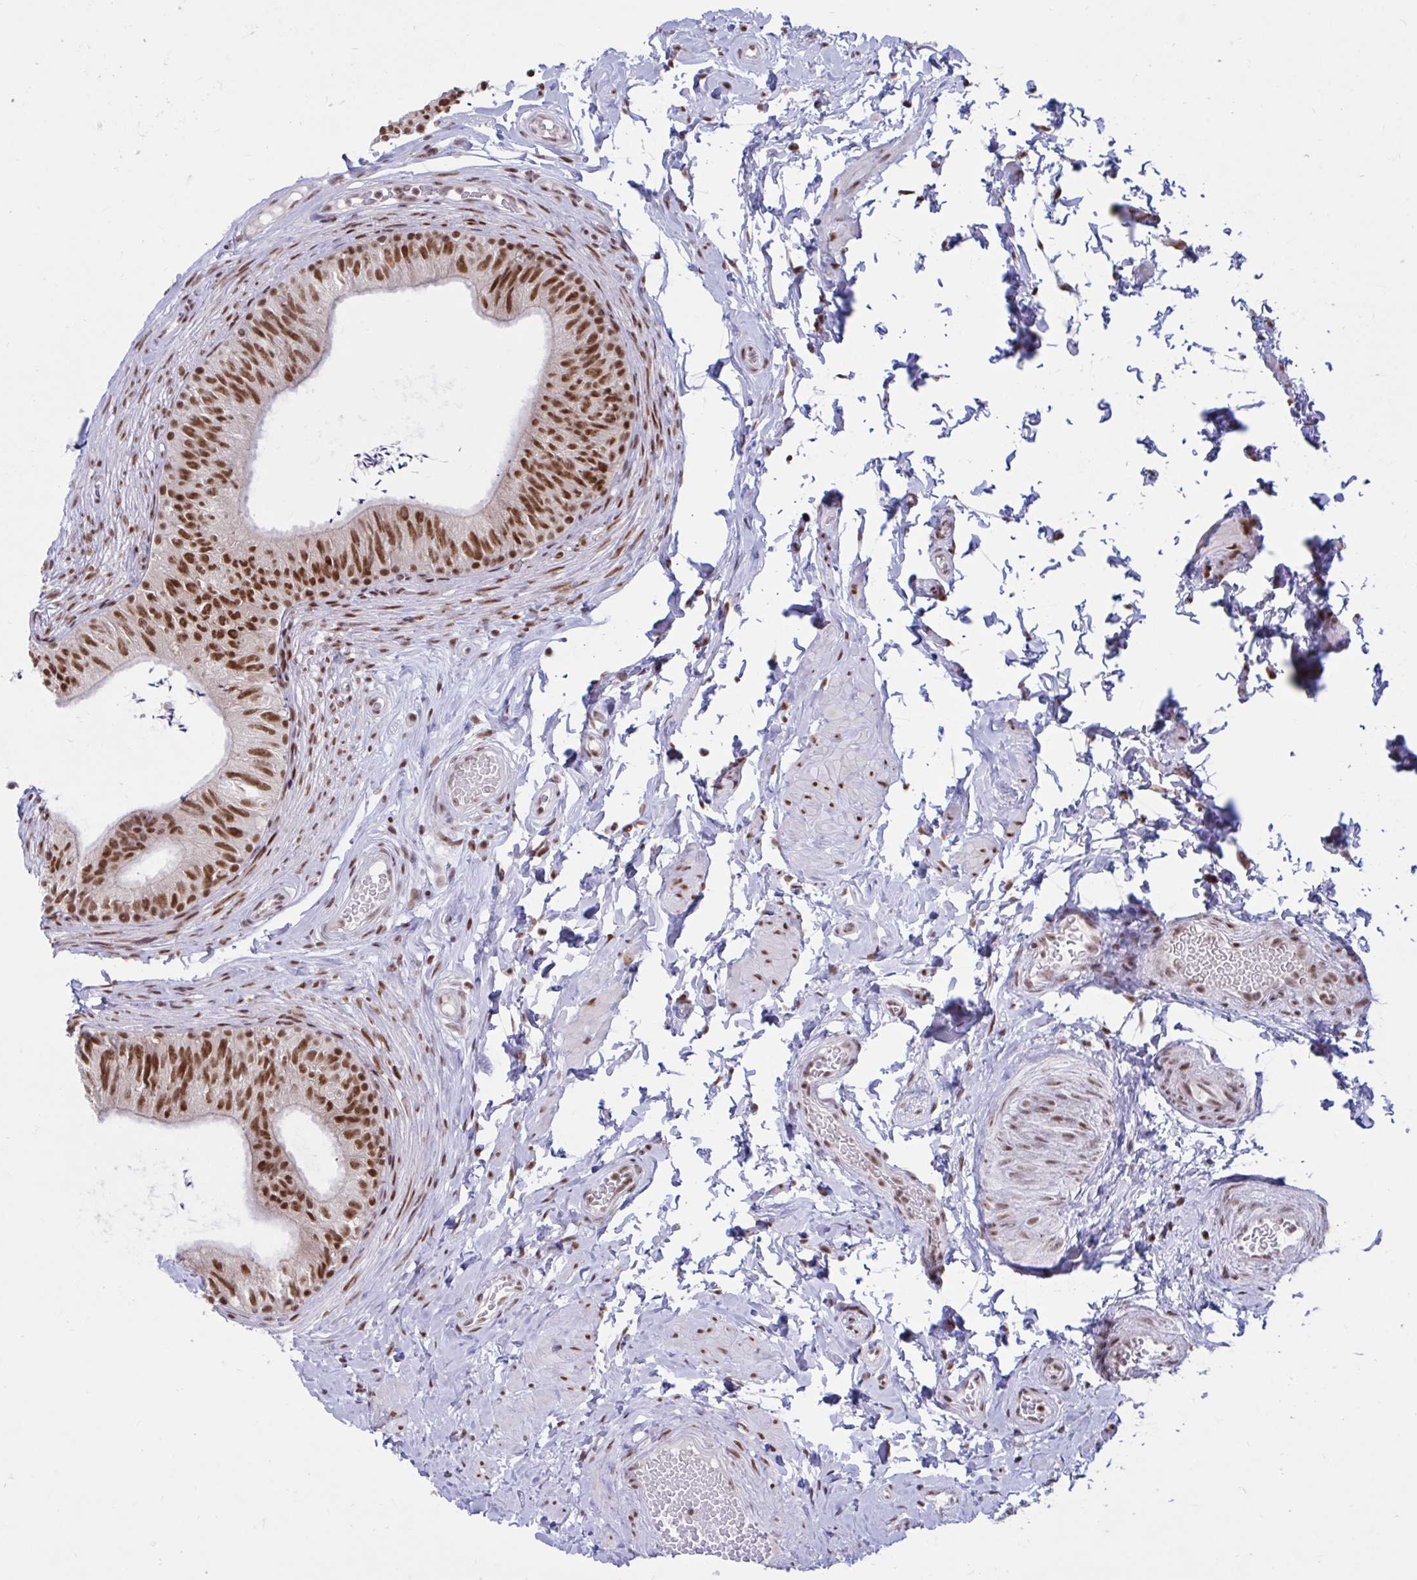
{"staining": {"intensity": "strong", "quantity": ">75%", "location": "nuclear"}, "tissue": "epididymis", "cell_type": "Glandular cells", "image_type": "normal", "snomed": [{"axis": "morphology", "description": "Normal tissue, NOS"}, {"axis": "topography", "description": "Epididymis, spermatic cord, NOS"}, {"axis": "topography", "description": "Epididymis"}, {"axis": "topography", "description": "Peripheral nerve tissue"}], "caption": "High-magnification brightfield microscopy of normal epididymis stained with DAB (brown) and counterstained with hematoxylin (blue). glandular cells exhibit strong nuclear expression is identified in about>75% of cells. (IHC, brightfield microscopy, high magnification).", "gene": "PHF10", "patient": {"sex": "male", "age": 29}}